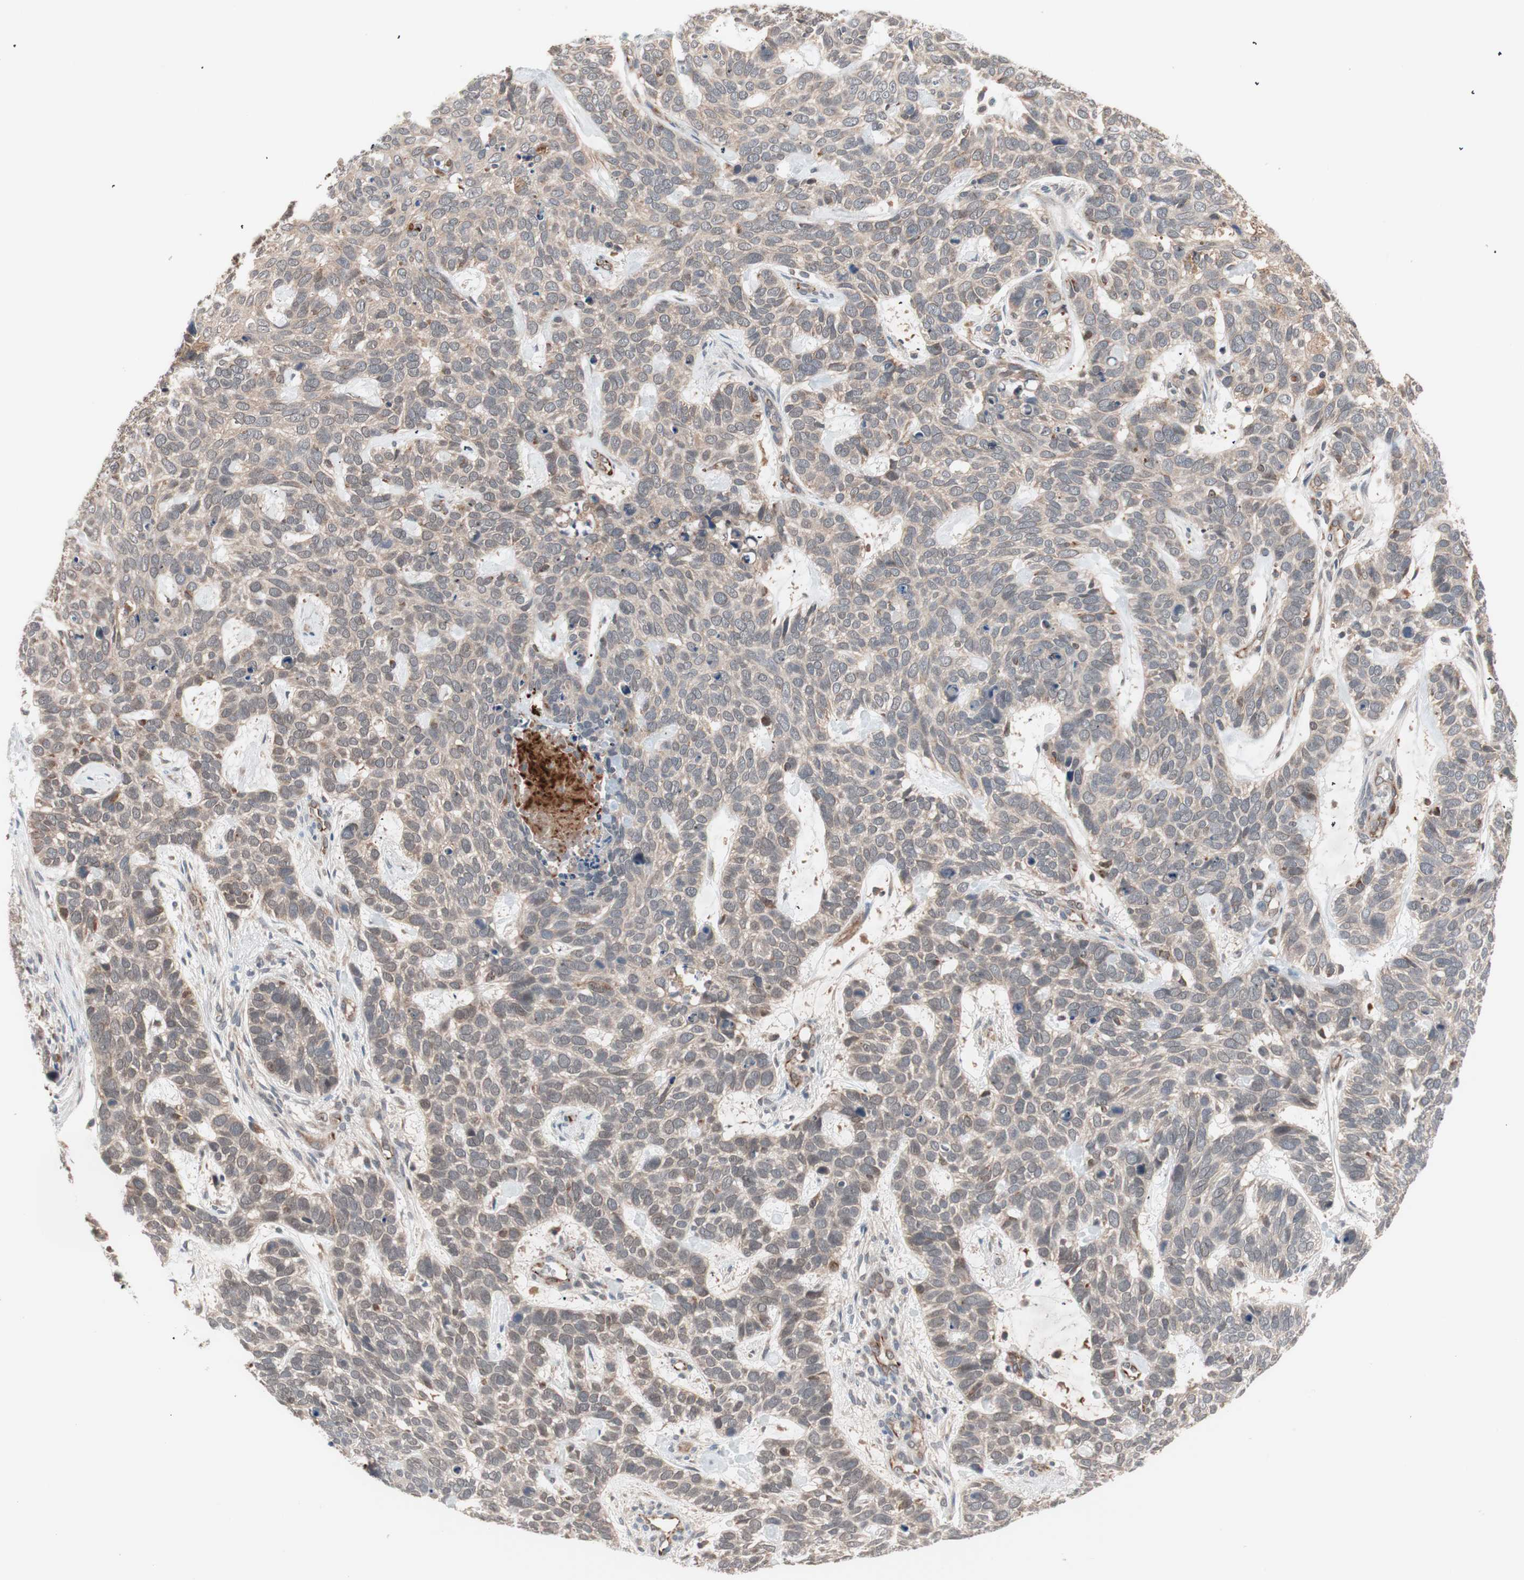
{"staining": {"intensity": "moderate", "quantity": ">75%", "location": "cytoplasmic/membranous"}, "tissue": "skin cancer", "cell_type": "Tumor cells", "image_type": "cancer", "snomed": [{"axis": "morphology", "description": "Basal cell carcinoma"}, {"axis": "topography", "description": "Skin"}], "caption": "A brown stain labels moderate cytoplasmic/membranous staining of a protein in basal cell carcinoma (skin) tumor cells.", "gene": "HMBS", "patient": {"sex": "male", "age": 87}}